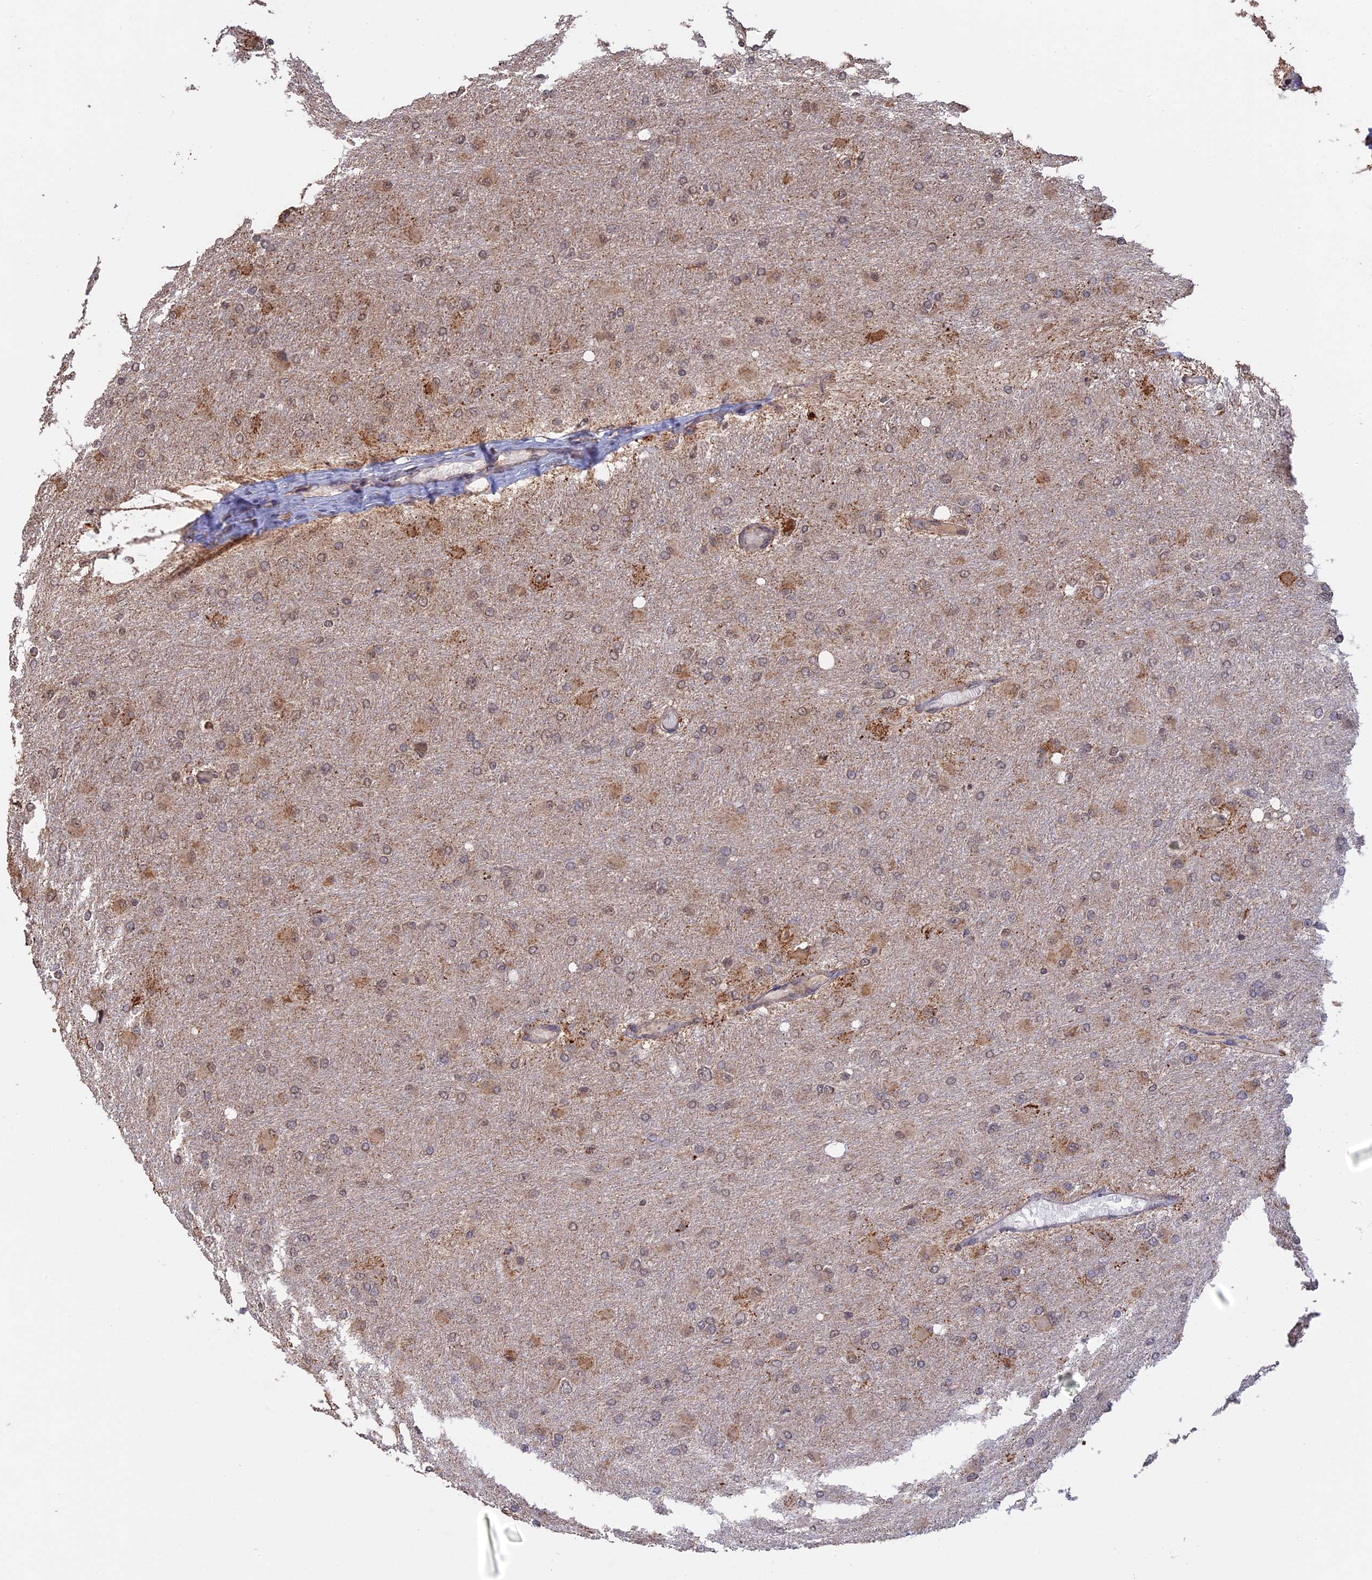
{"staining": {"intensity": "moderate", "quantity": "<25%", "location": "cytoplasmic/membranous"}, "tissue": "glioma", "cell_type": "Tumor cells", "image_type": "cancer", "snomed": [{"axis": "morphology", "description": "Glioma, malignant, High grade"}, {"axis": "topography", "description": "Cerebral cortex"}], "caption": "Immunohistochemistry (IHC) (DAB) staining of human glioma demonstrates moderate cytoplasmic/membranous protein staining in approximately <25% of tumor cells.", "gene": "FAM210B", "patient": {"sex": "female", "age": 36}}